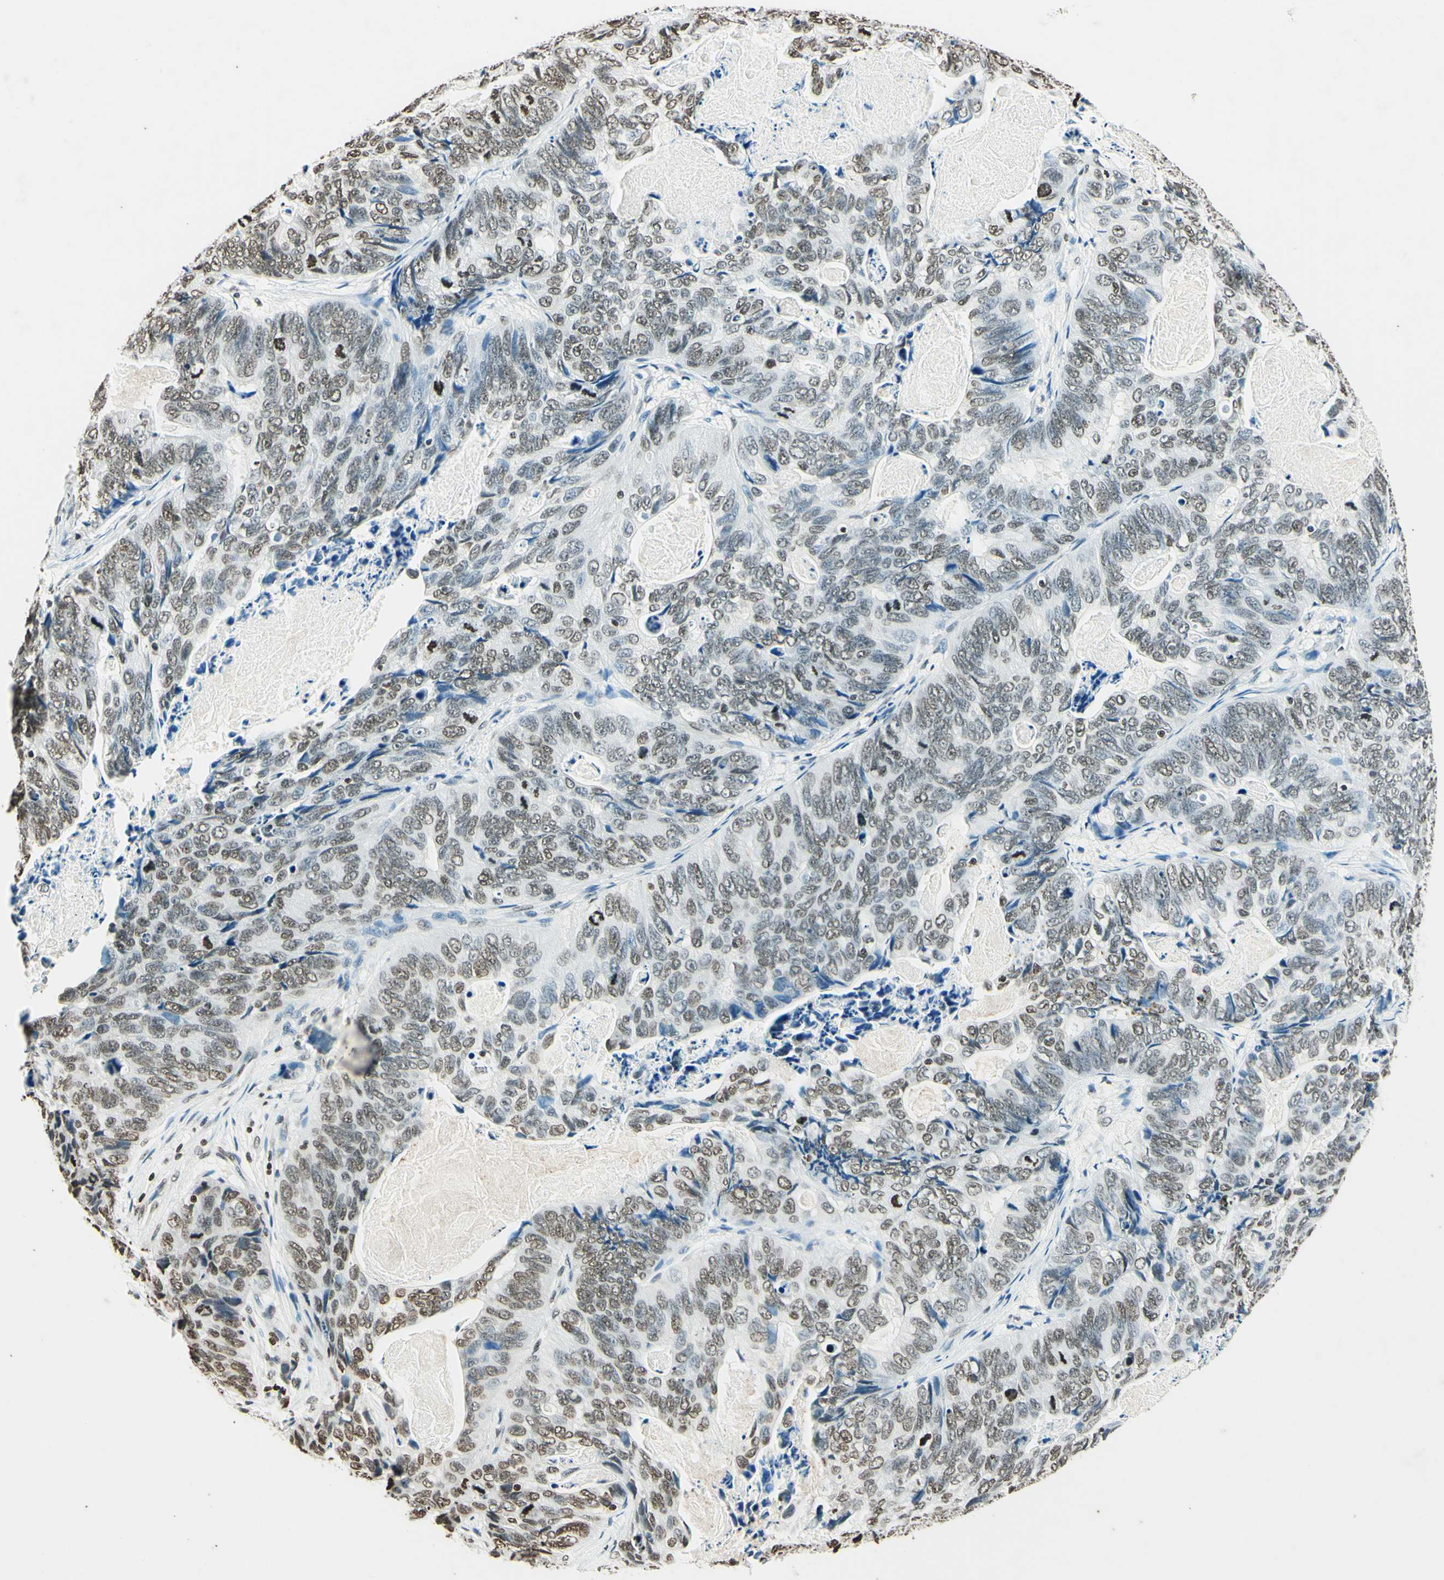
{"staining": {"intensity": "weak", "quantity": "25%-75%", "location": "nuclear"}, "tissue": "stomach cancer", "cell_type": "Tumor cells", "image_type": "cancer", "snomed": [{"axis": "morphology", "description": "Adenocarcinoma, NOS"}, {"axis": "topography", "description": "Stomach"}], "caption": "There is low levels of weak nuclear staining in tumor cells of stomach adenocarcinoma, as demonstrated by immunohistochemical staining (brown color).", "gene": "MSH2", "patient": {"sex": "female", "age": 89}}